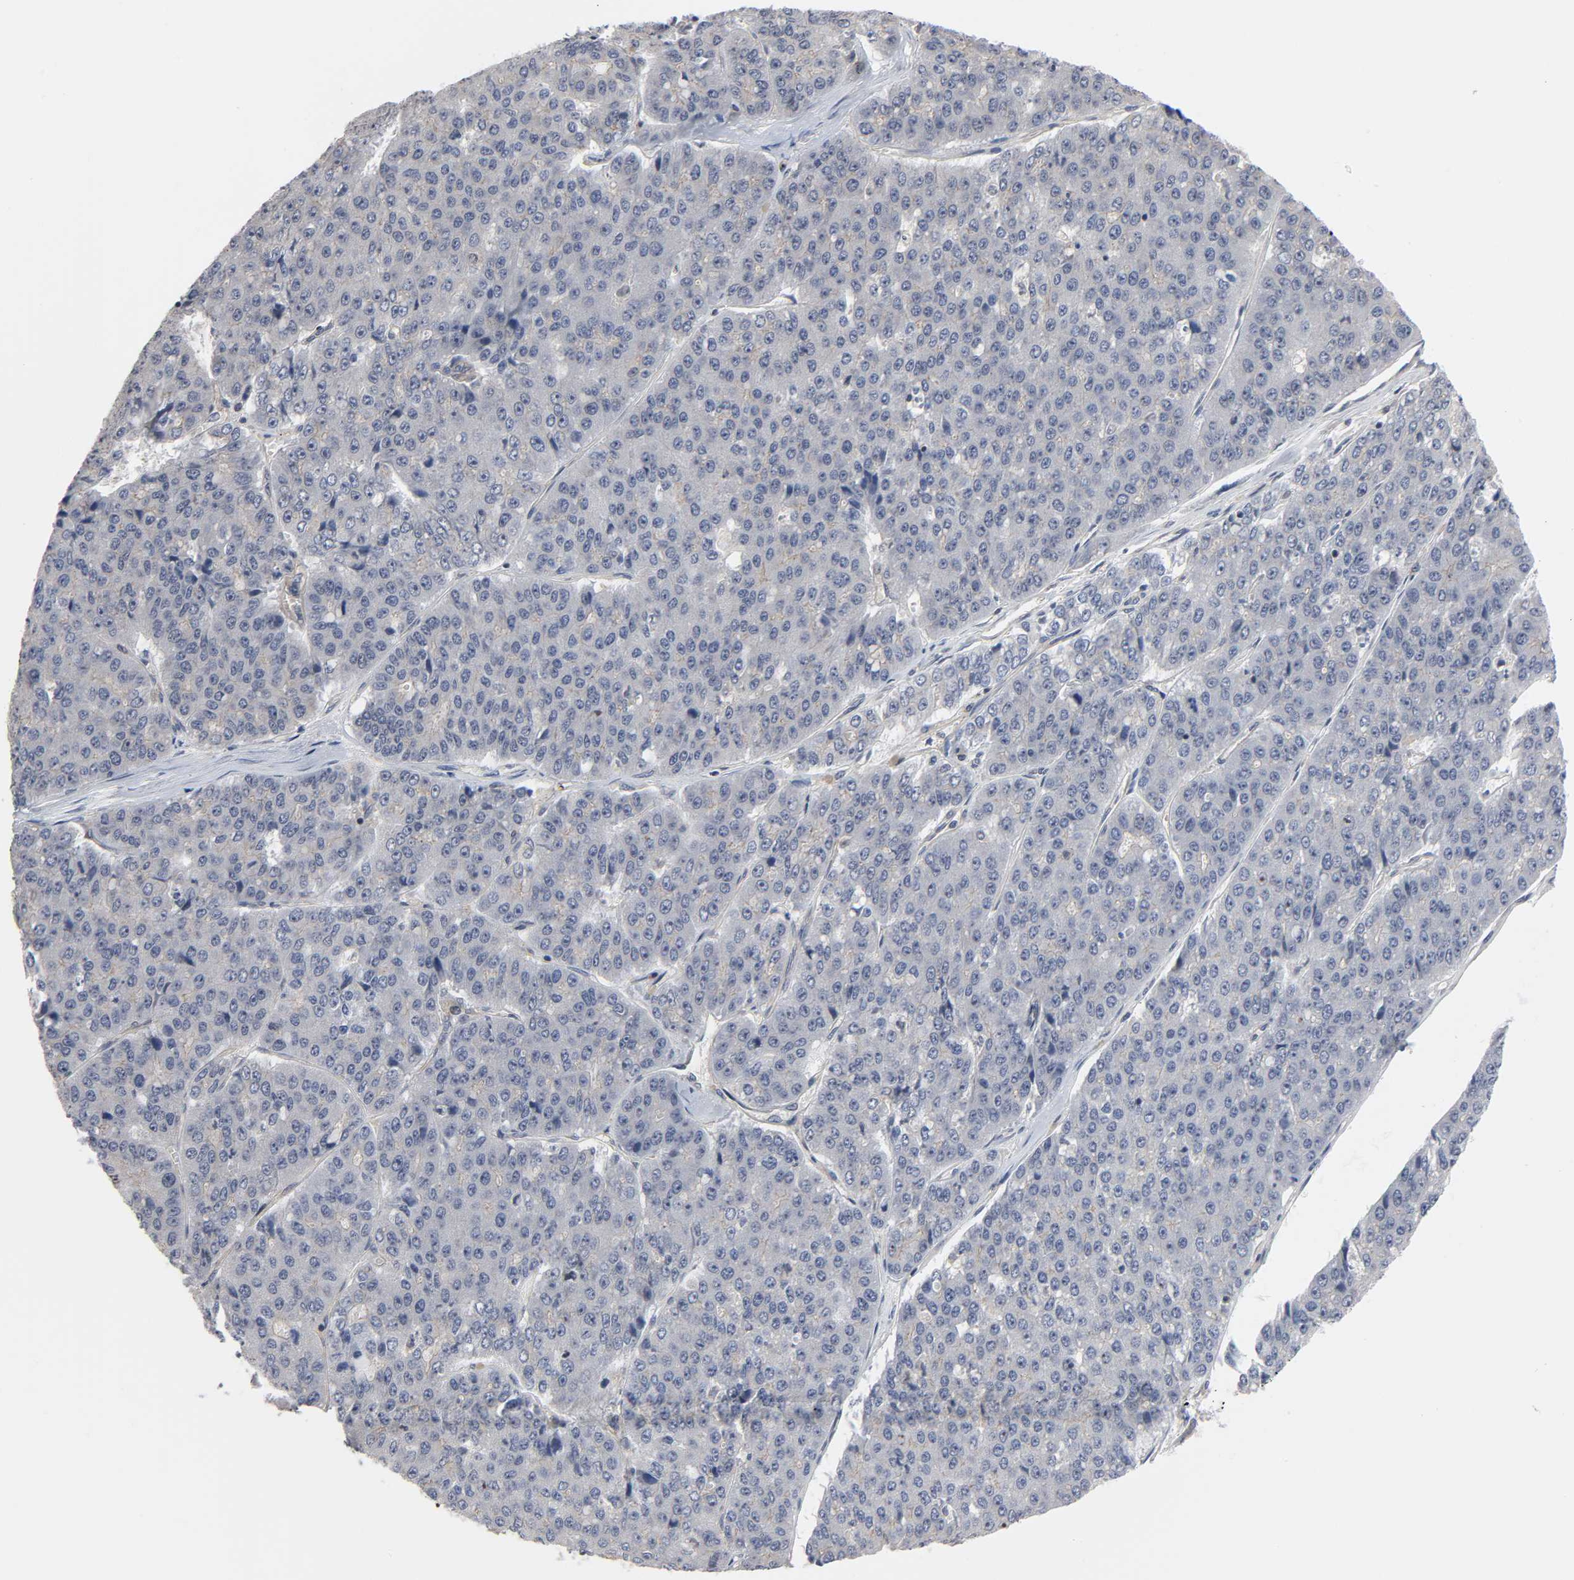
{"staining": {"intensity": "weak", "quantity": "<25%", "location": "cytoplasmic/membranous,nuclear"}, "tissue": "pancreatic cancer", "cell_type": "Tumor cells", "image_type": "cancer", "snomed": [{"axis": "morphology", "description": "Adenocarcinoma, NOS"}, {"axis": "topography", "description": "Pancreas"}], "caption": "DAB immunohistochemical staining of human adenocarcinoma (pancreatic) reveals no significant staining in tumor cells. (Stains: DAB (3,3'-diaminobenzidine) immunohistochemistry with hematoxylin counter stain, Microscopy: brightfield microscopy at high magnification).", "gene": "DDX10", "patient": {"sex": "male", "age": 50}}